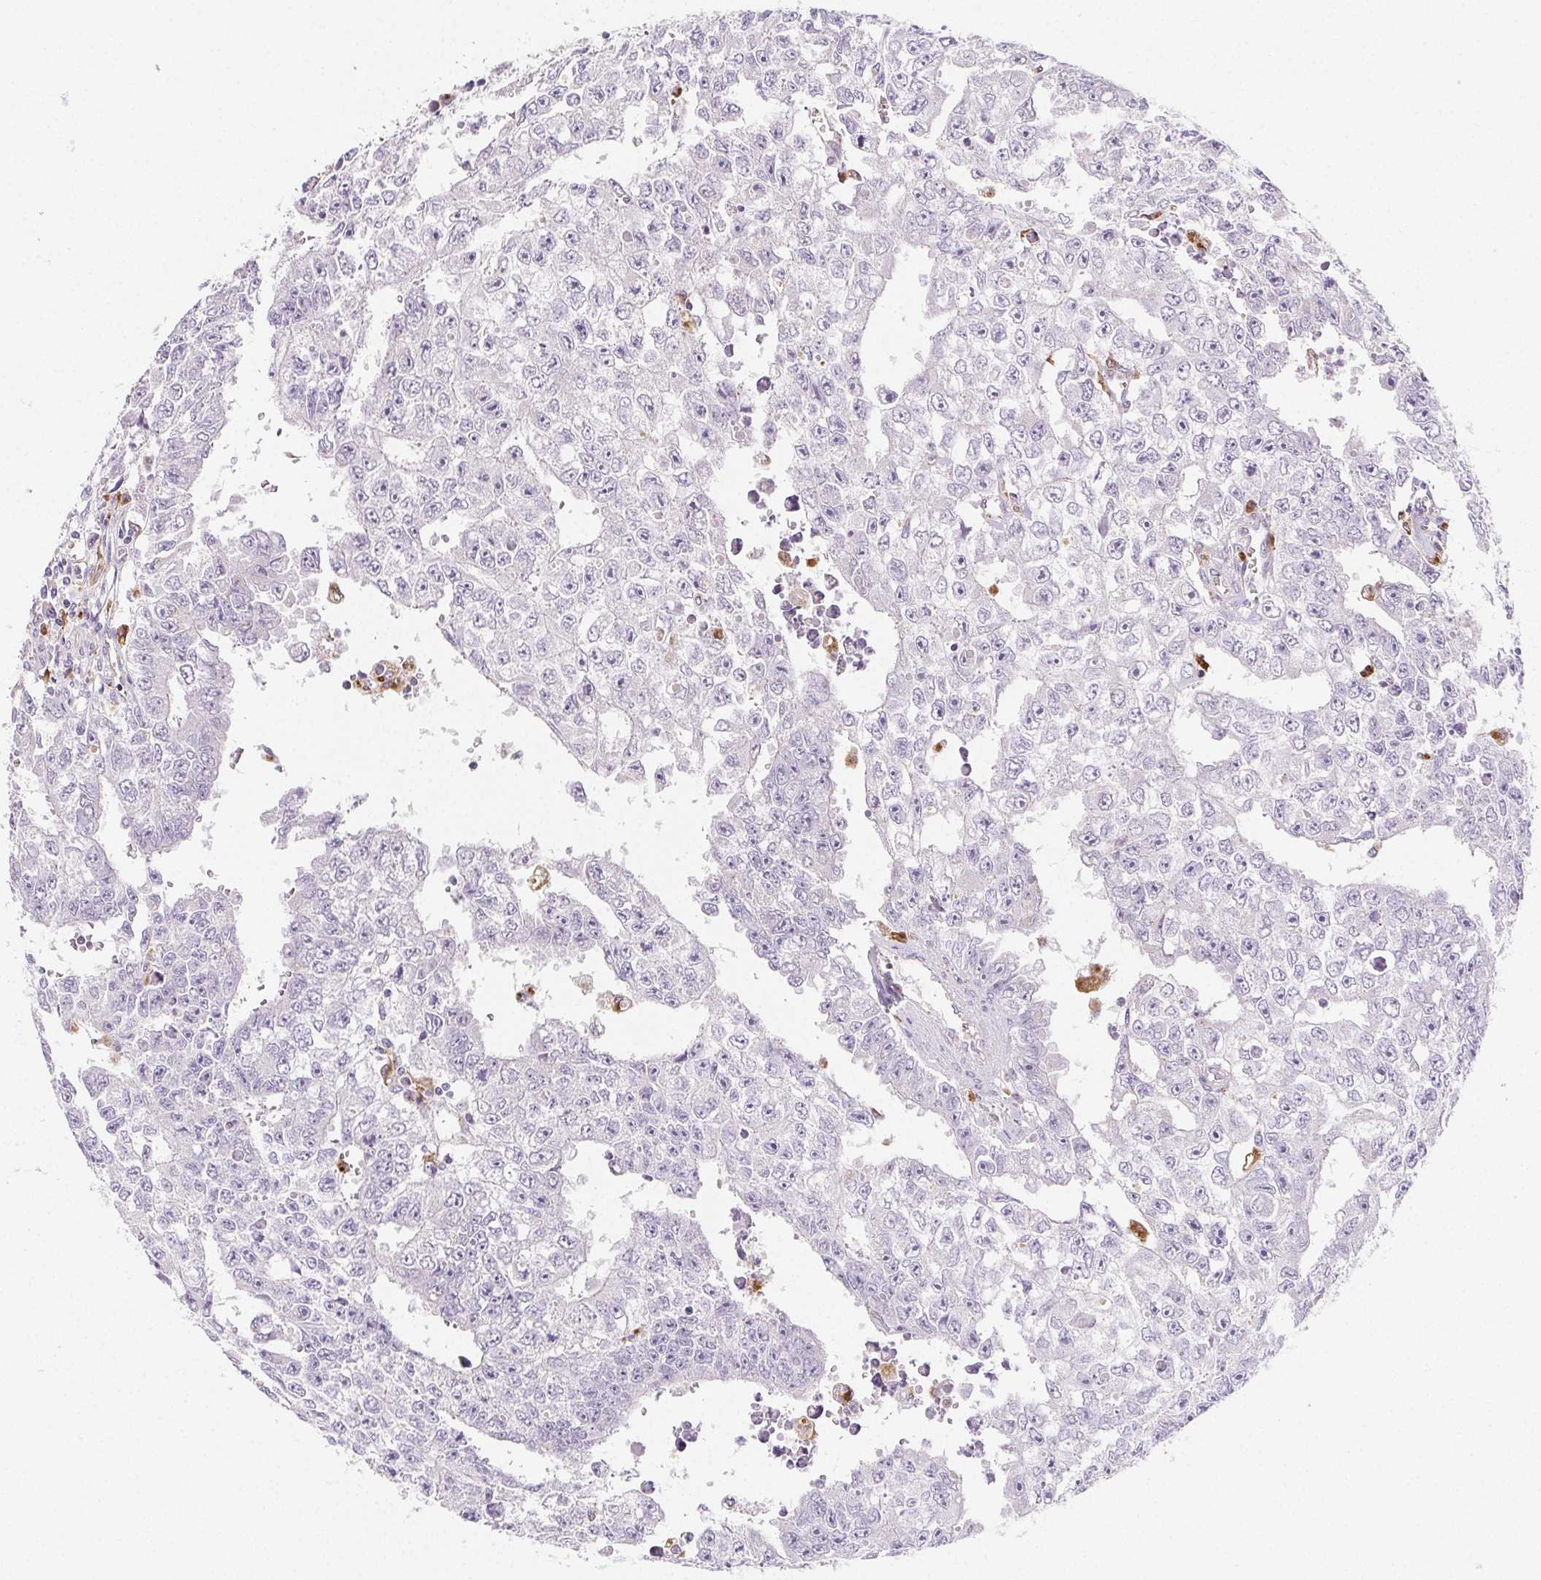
{"staining": {"intensity": "negative", "quantity": "none", "location": "none"}, "tissue": "testis cancer", "cell_type": "Tumor cells", "image_type": "cancer", "snomed": [{"axis": "morphology", "description": "Carcinoma, Embryonal, NOS"}, {"axis": "morphology", "description": "Teratoma, malignant, NOS"}, {"axis": "topography", "description": "Testis"}], "caption": "Tumor cells show no significant positivity in testis cancer (embryonal carcinoma).", "gene": "LIPA", "patient": {"sex": "male", "age": 24}}